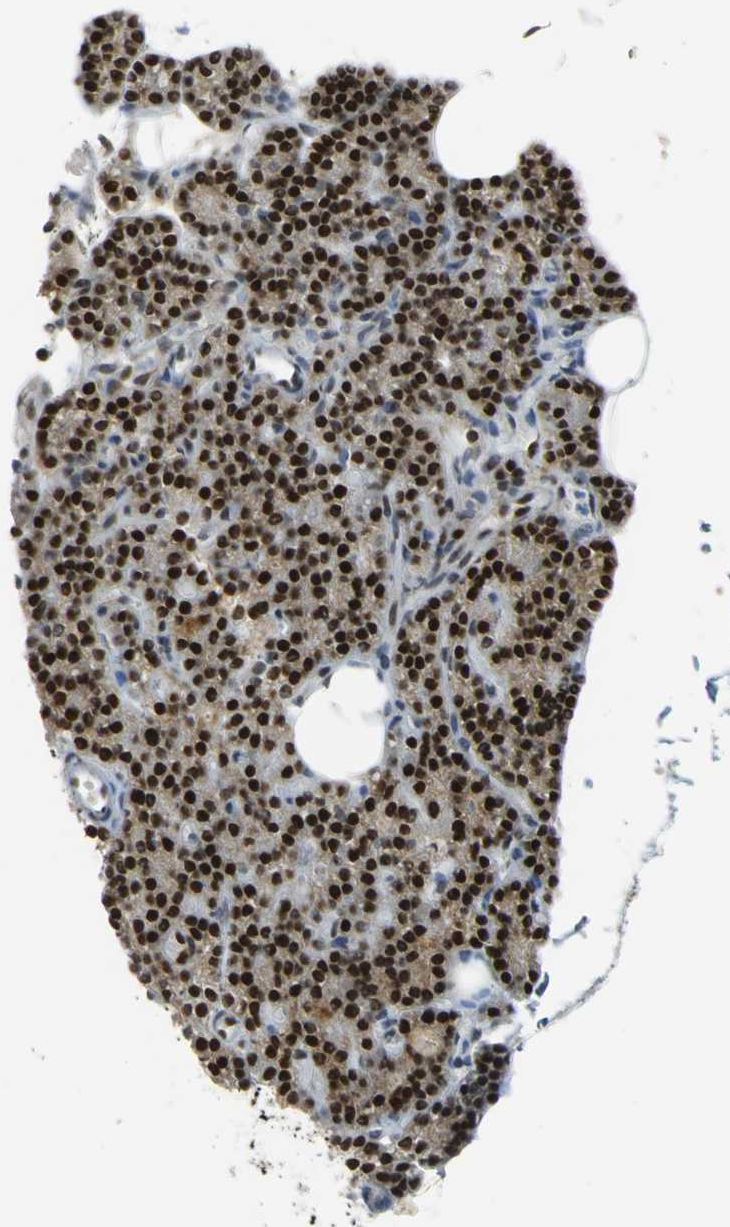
{"staining": {"intensity": "strong", "quantity": ">75%", "location": "cytoplasmic/membranous,nuclear"}, "tissue": "parathyroid gland", "cell_type": "Glandular cells", "image_type": "normal", "snomed": [{"axis": "morphology", "description": "Normal tissue, NOS"}, {"axis": "topography", "description": "Parathyroid gland"}], "caption": "Protein staining shows strong cytoplasmic/membranous,nuclear positivity in approximately >75% of glandular cells in normal parathyroid gland.", "gene": "YBX1", "patient": {"sex": "female", "age": 60}}